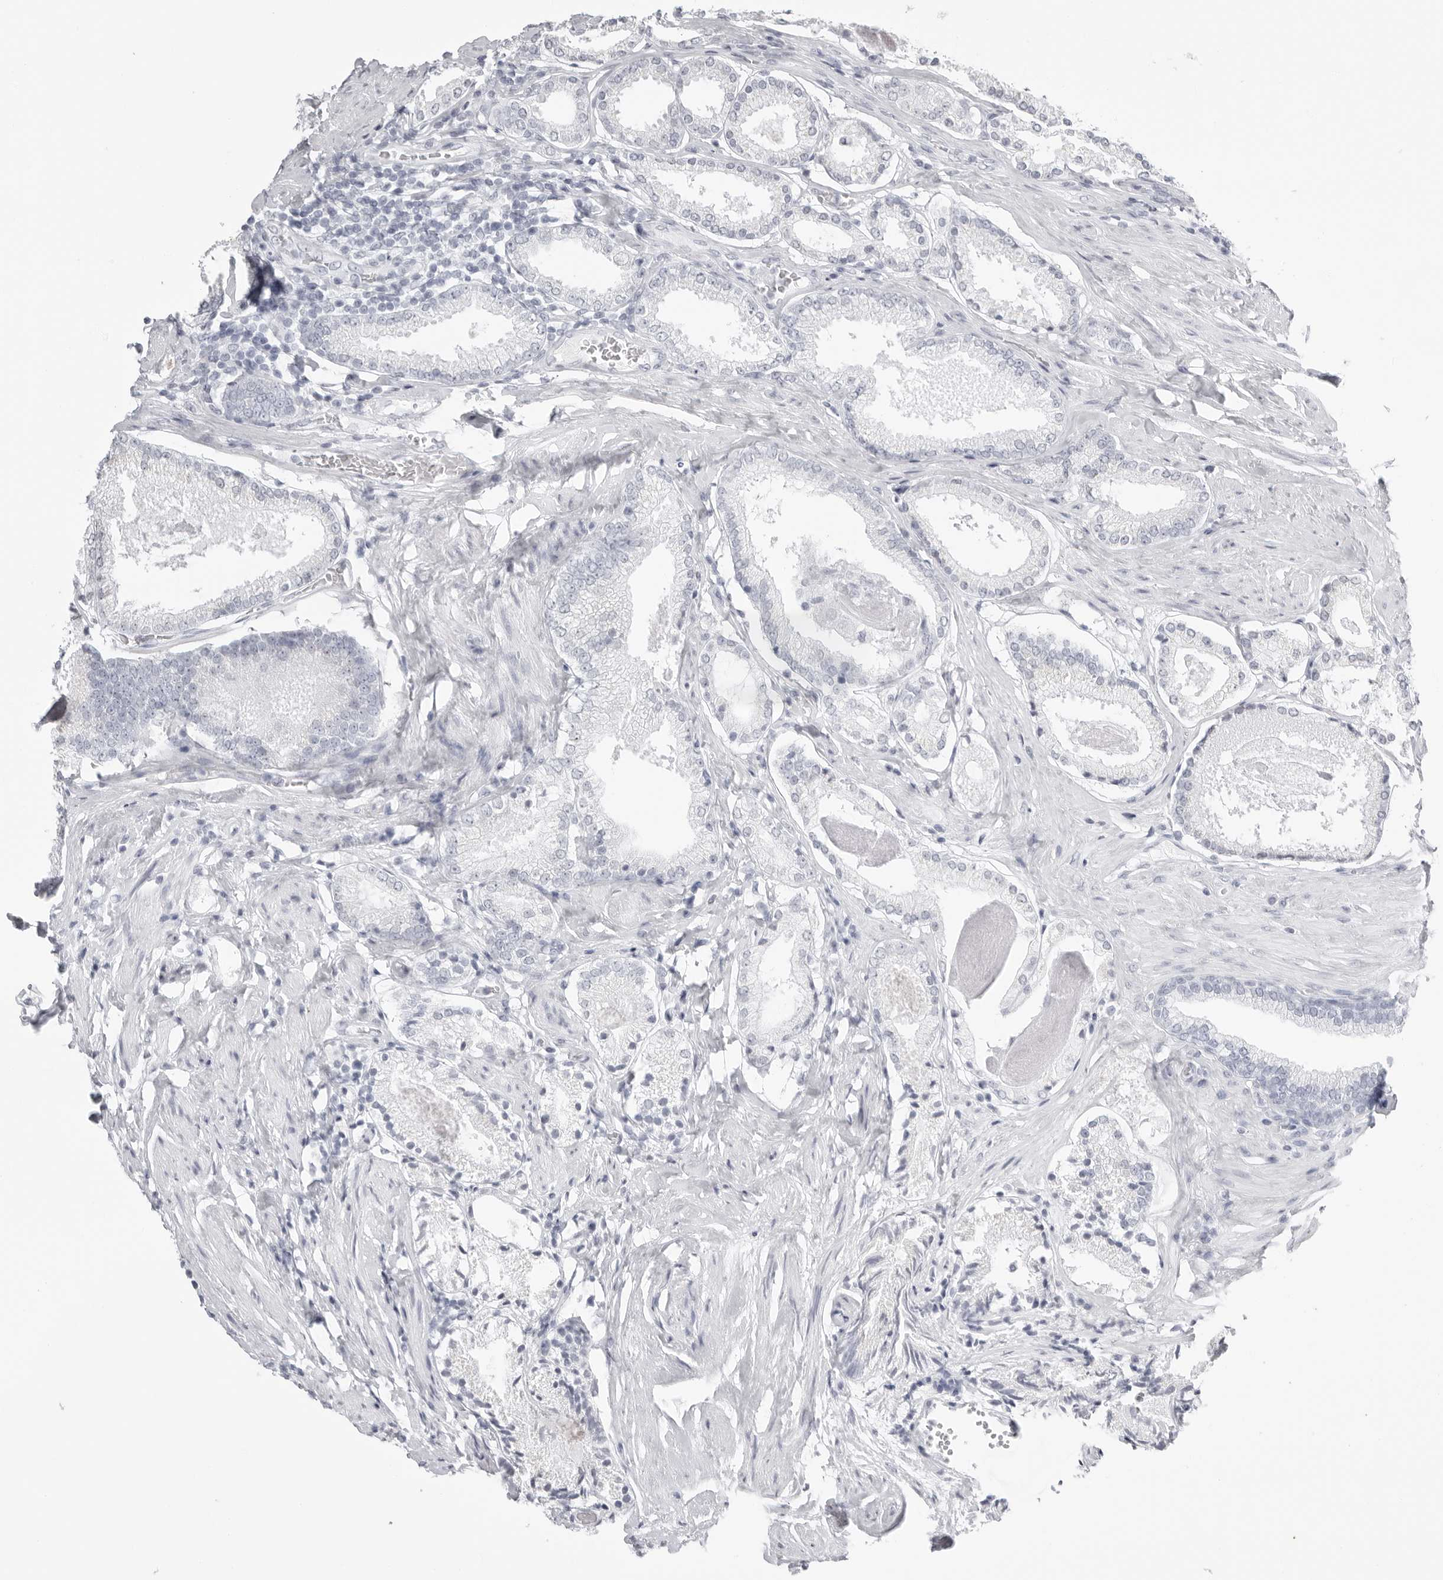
{"staining": {"intensity": "negative", "quantity": "none", "location": "none"}, "tissue": "prostate cancer", "cell_type": "Tumor cells", "image_type": "cancer", "snomed": [{"axis": "morphology", "description": "Adenocarcinoma, Low grade"}, {"axis": "topography", "description": "Prostate"}], "caption": "Immunohistochemistry (IHC) histopathology image of prostate low-grade adenocarcinoma stained for a protein (brown), which exhibits no staining in tumor cells. (DAB (3,3'-diaminobenzidine) immunohistochemistry, high magnification).", "gene": "KLK9", "patient": {"sex": "male", "age": 71}}